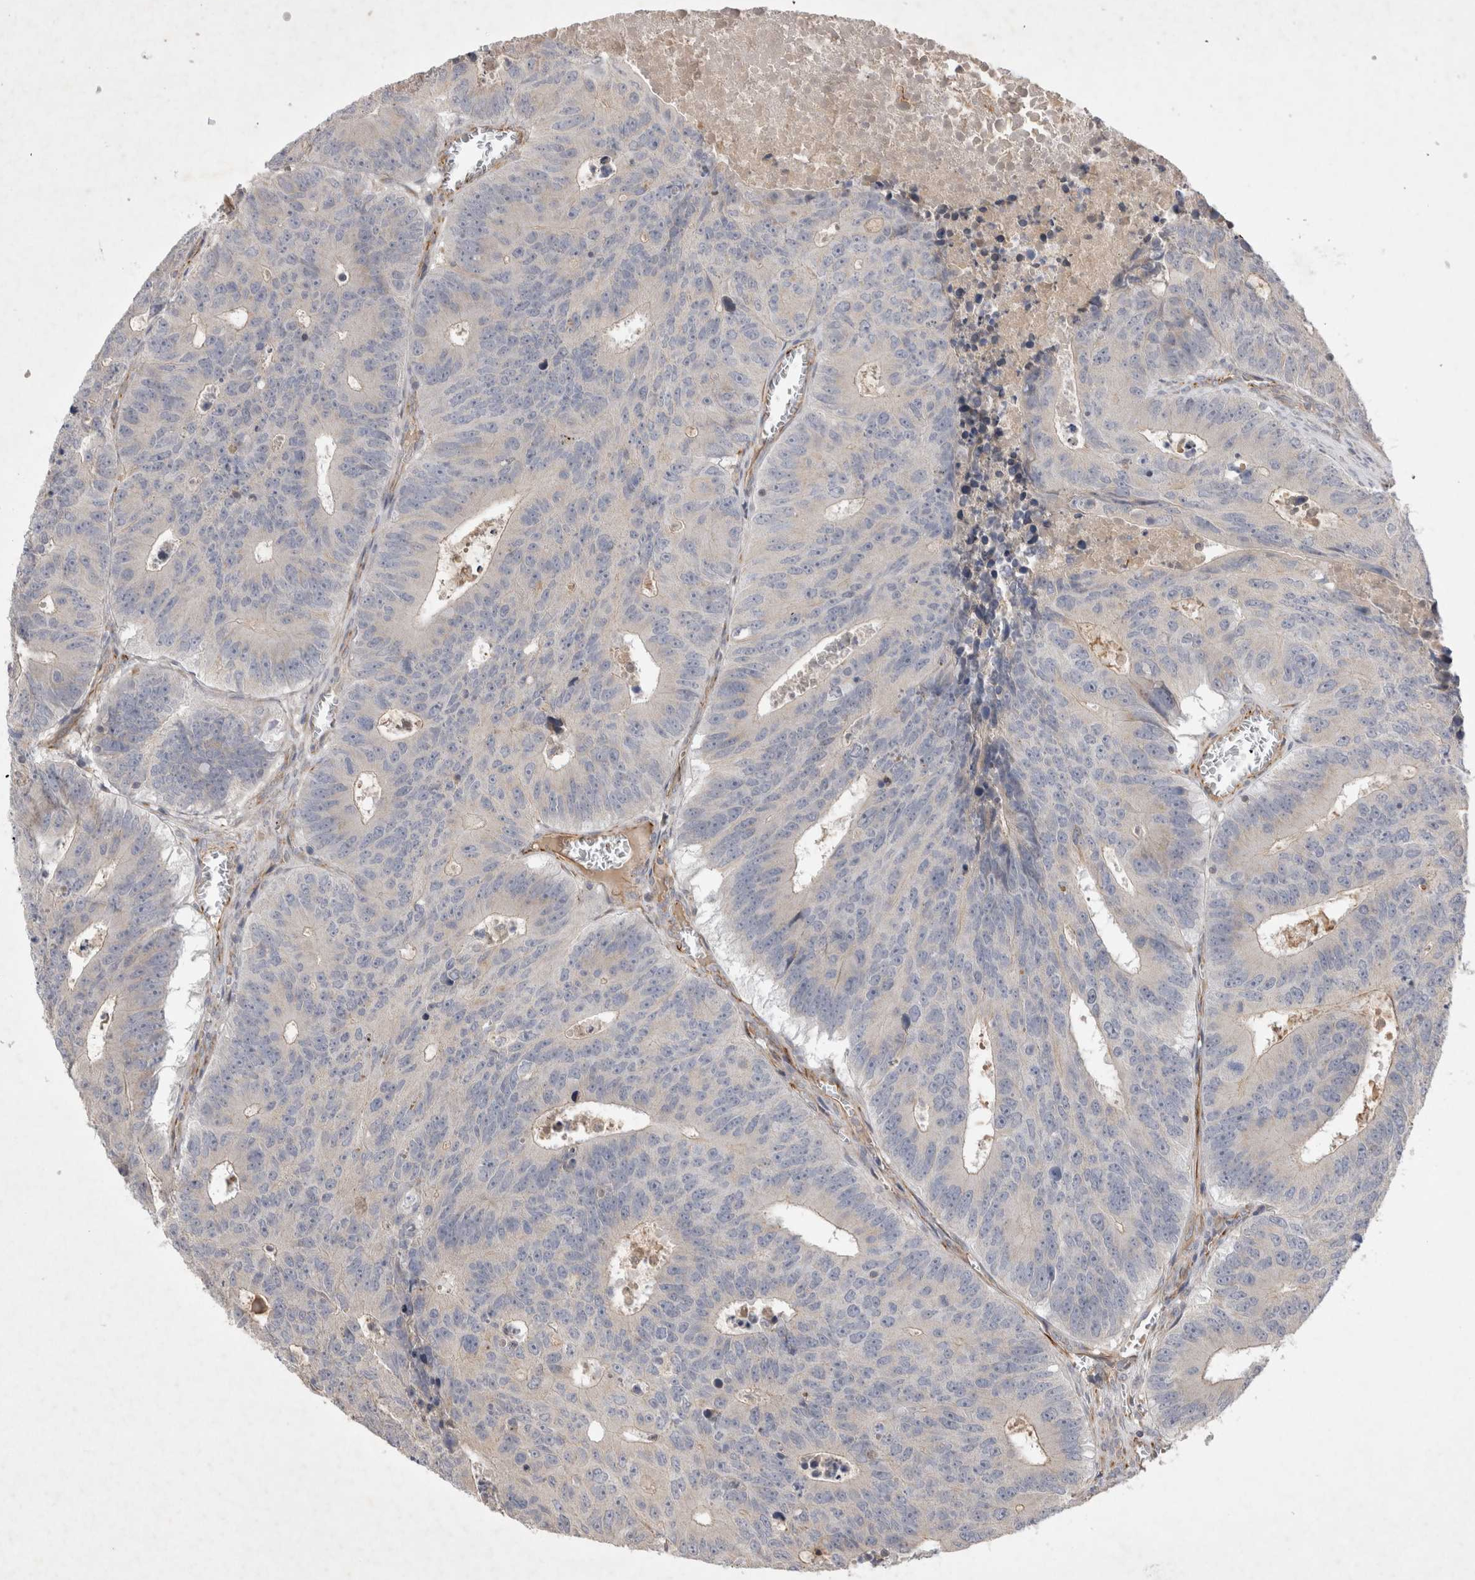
{"staining": {"intensity": "negative", "quantity": "none", "location": "none"}, "tissue": "colorectal cancer", "cell_type": "Tumor cells", "image_type": "cancer", "snomed": [{"axis": "morphology", "description": "Adenocarcinoma, NOS"}, {"axis": "topography", "description": "Colon"}], "caption": "Tumor cells show no significant staining in adenocarcinoma (colorectal). (DAB (3,3'-diaminobenzidine) IHC with hematoxylin counter stain).", "gene": "NMU", "patient": {"sex": "male", "age": 87}}